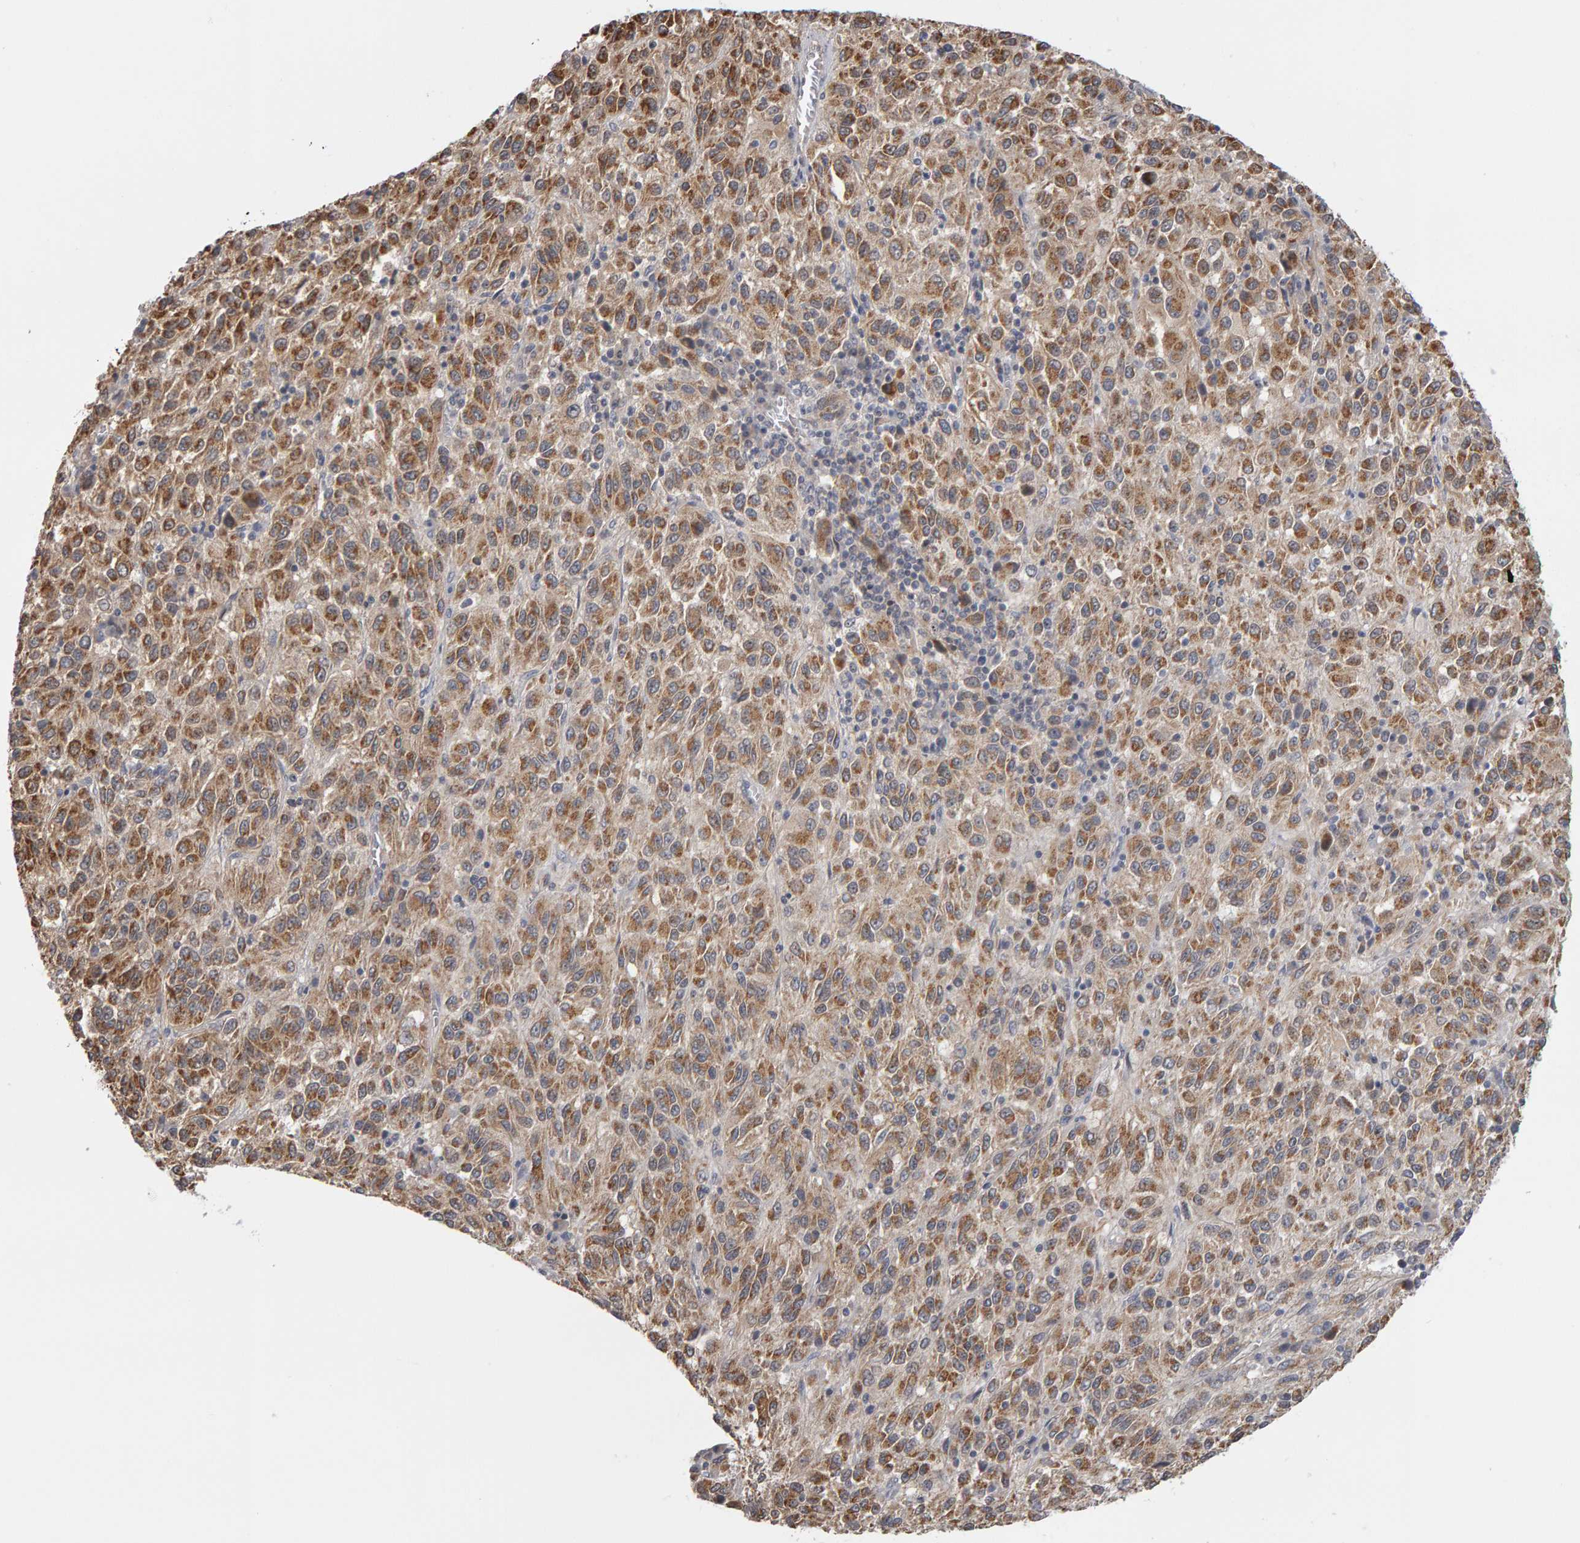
{"staining": {"intensity": "moderate", "quantity": ">75%", "location": "cytoplasmic/membranous"}, "tissue": "melanoma", "cell_type": "Tumor cells", "image_type": "cancer", "snomed": [{"axis": "morphology", "description": "Malignant melanoma, Metastatic site"}, {"axis": "topography", "description": "Lung"}], "caption": "Melanoma stained with a protein marker exhibits moderate staining in tumor cells.", "gene": "MSRA", "patient": {"sex": "male", "age": 64}}